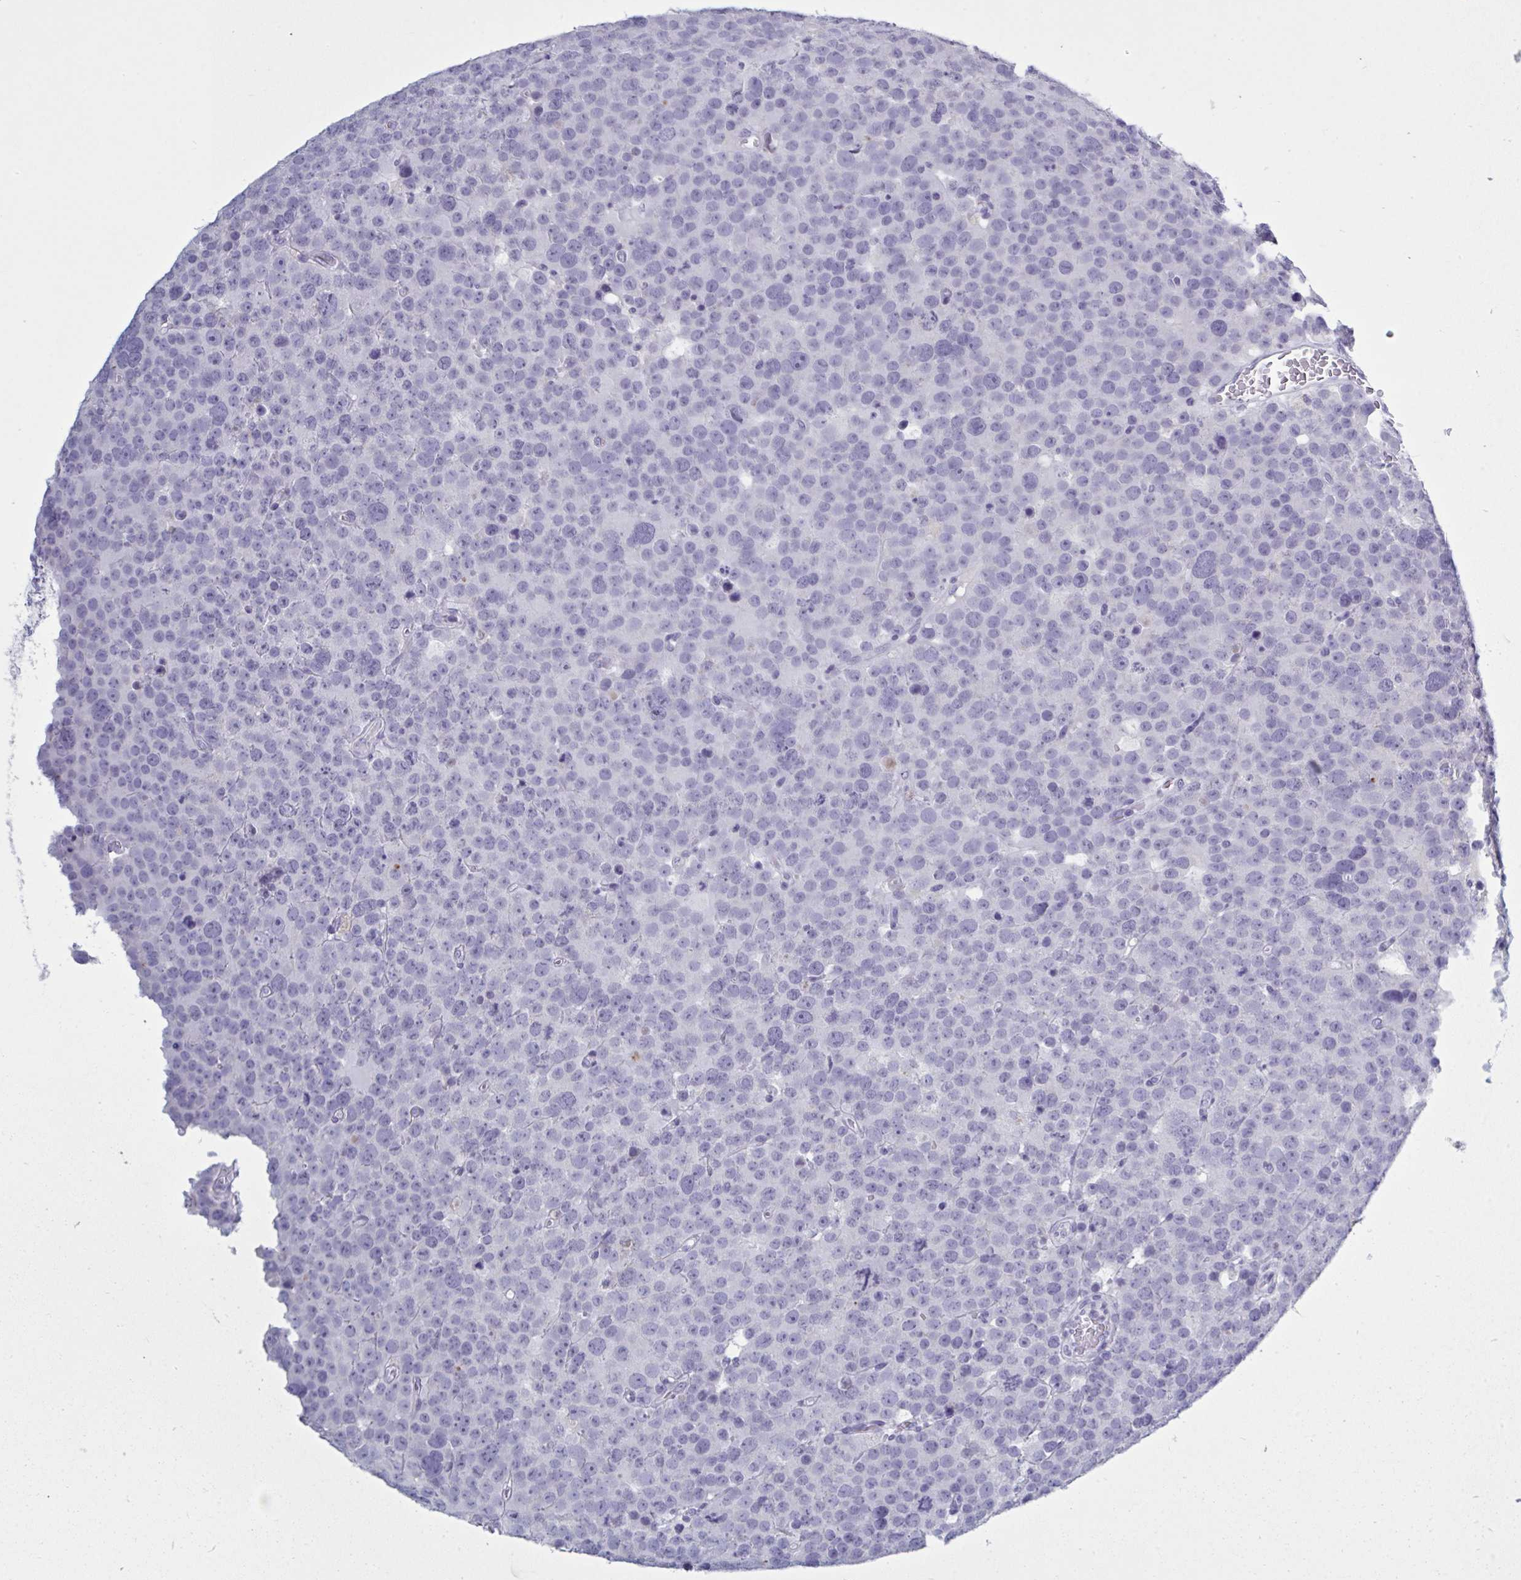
{"staining": {"intensity": "negative", "quantity": "none", "location": "none"}, "tissue": "testis cancer", "cell_type": "Tumor cells", "image_type": "cancer", "snomed": [{"axis": "morphology", "description": "Seminoma, NOS"}, {"axis": "topography", "description": "Testis"}], "caption": "IHC photomicrograph of human seminoma (testis) stained for a protein (brown), which demonstrates no staining in tumor cells. (DAB IHC visualized using brightfield microscopy, high magnification).", "gene": "NDUFC2", "patient": {"sex": "male", "age": 71}}